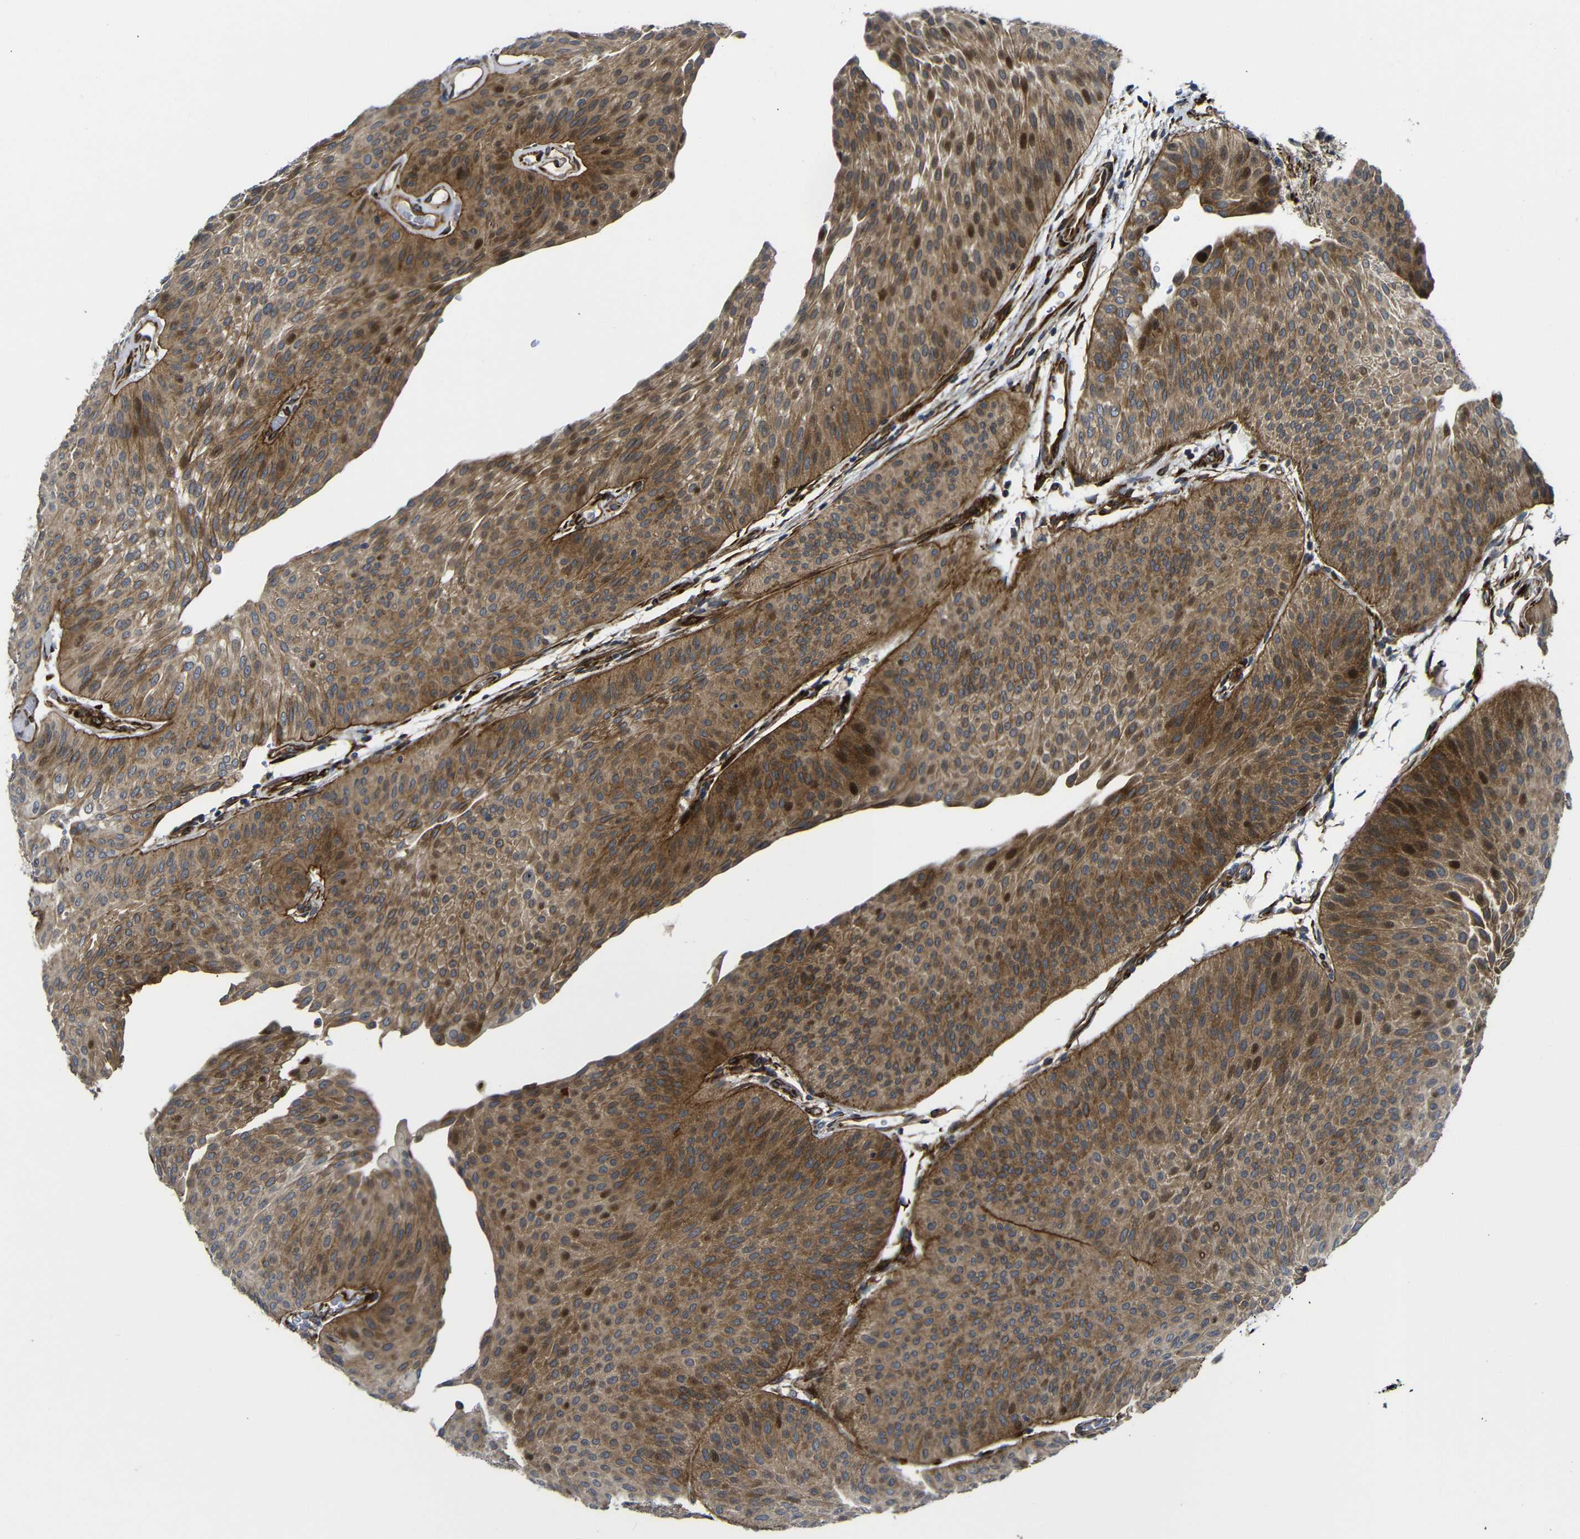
{"staining": {"intensity": "moderate", "quantity": "25%-75%", "location": "cytoplasmic/membranous,nuclear"}, "tissue": "urothelial cancer", "cell_type": "Tumor cells", "image_type": "cancer", "snomed": [{"axis": "morphology", "description": "Urothelial carcinoma, Low grade"}, {"axis": "topography", "description": "Urinary bladder"}], "caption": "This is an image of immunohistochemistry staining of urothelial cancer, which shows moderate expression in the cytoplasmic/membranous and nuclear of tumor cells.", "gene": "PARP14", "patient": {"sex": "female", "age": 60}}